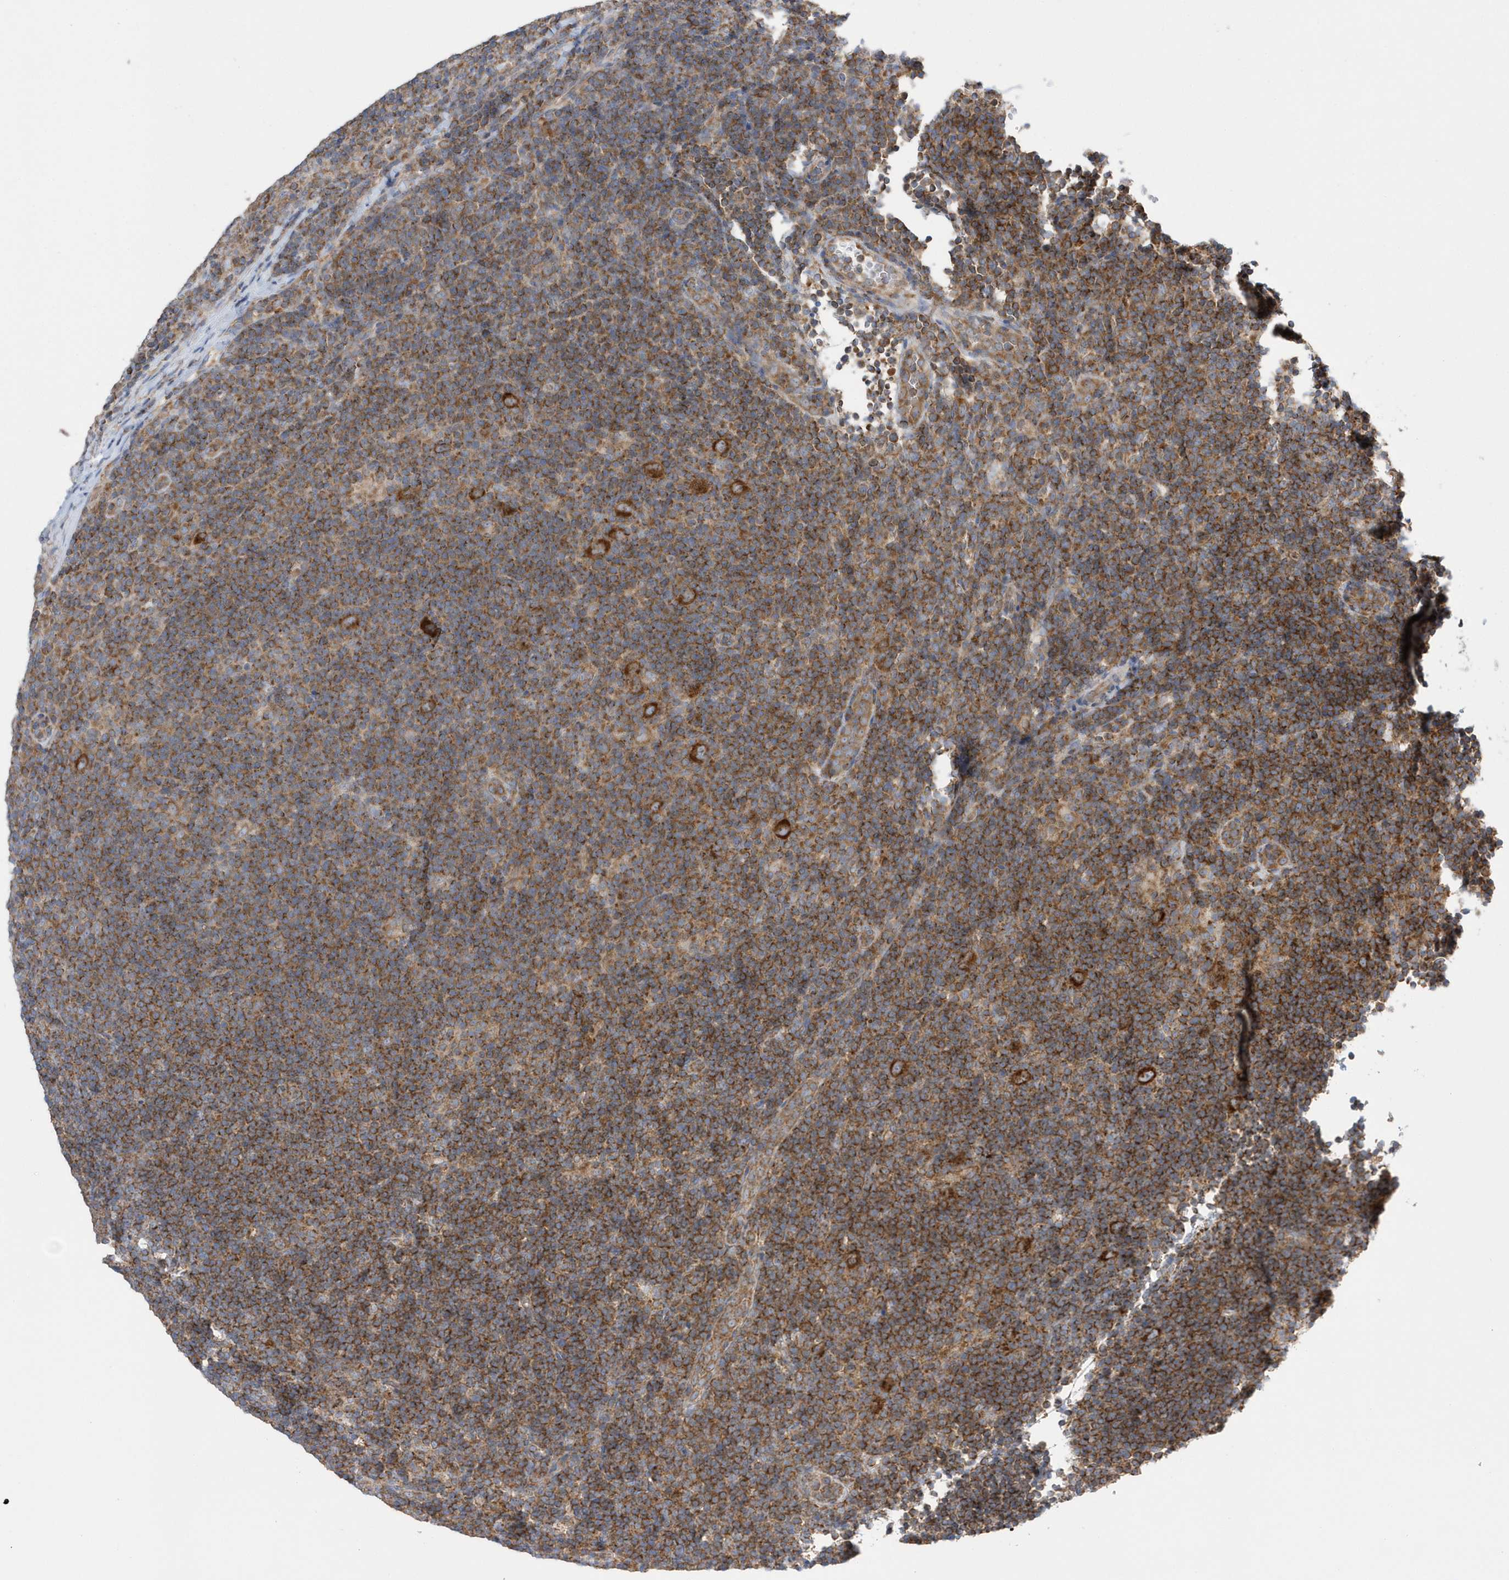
{"staining": {"intensity": "strong", "quantity": ">75%", "location": "cytoplasmic/membranous"}, "tissue": "lymphoma", "cell_type": "Tumor cells", "image_type": "cancer", "snomed": [{"axis": "morphology", "description": "Hodgkin's disease, NOS"}, {"axis": "topography", "description": "Lymph node"}], "caption": "Immunohistochemical staining of human Hodgkin's disease reveals strong cytoplasmic/membranous protein positivity in approximately >75% of tumor cells.", "gene": "SPATA5", "patient": {"sex": "female", "age": 57}}